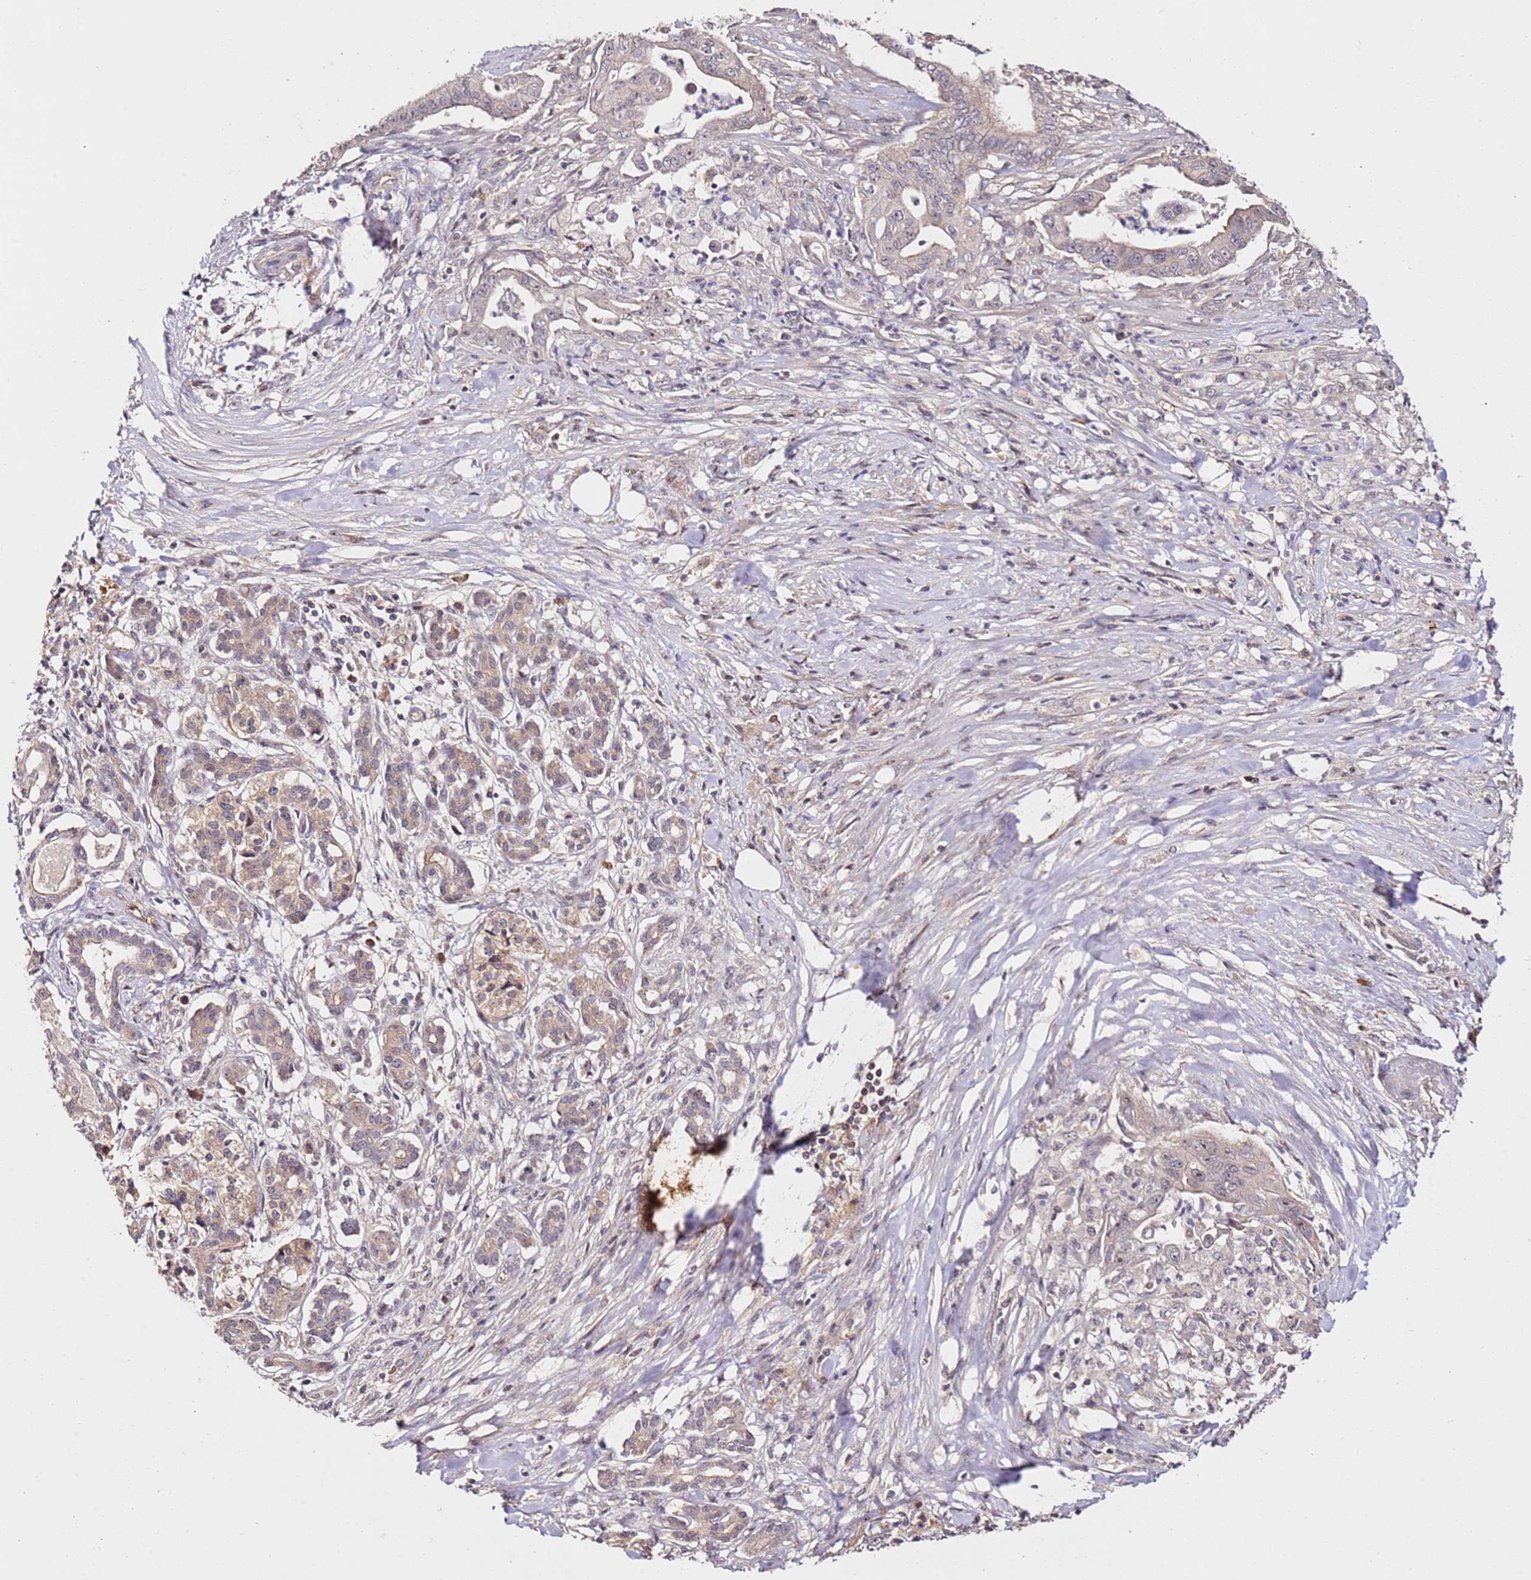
{"staining": {"intensity": "weak", "quantity": "25%-75%", "location": "cytoplasmic/membranous,nuclear"}, "tissue": "pancreatic cancer", "cell_type": "Tumor cells", "image_type": "cancer", "snomed": [{"axis": "morphology", "description": "Adenocarcinoma, NOS"}, {"axis": "topography", "description": "Pancreas"}], "caption": "Pancreatic cancer tissue reveals weak cytoplasmic/membranous and nuclear positivity in about 25%-75% of tumor cells (Brightfield microscopy of DAB IHC at high magnification).", "gene": "DDX27", "patient": {"sex": "male", "age": 58}}